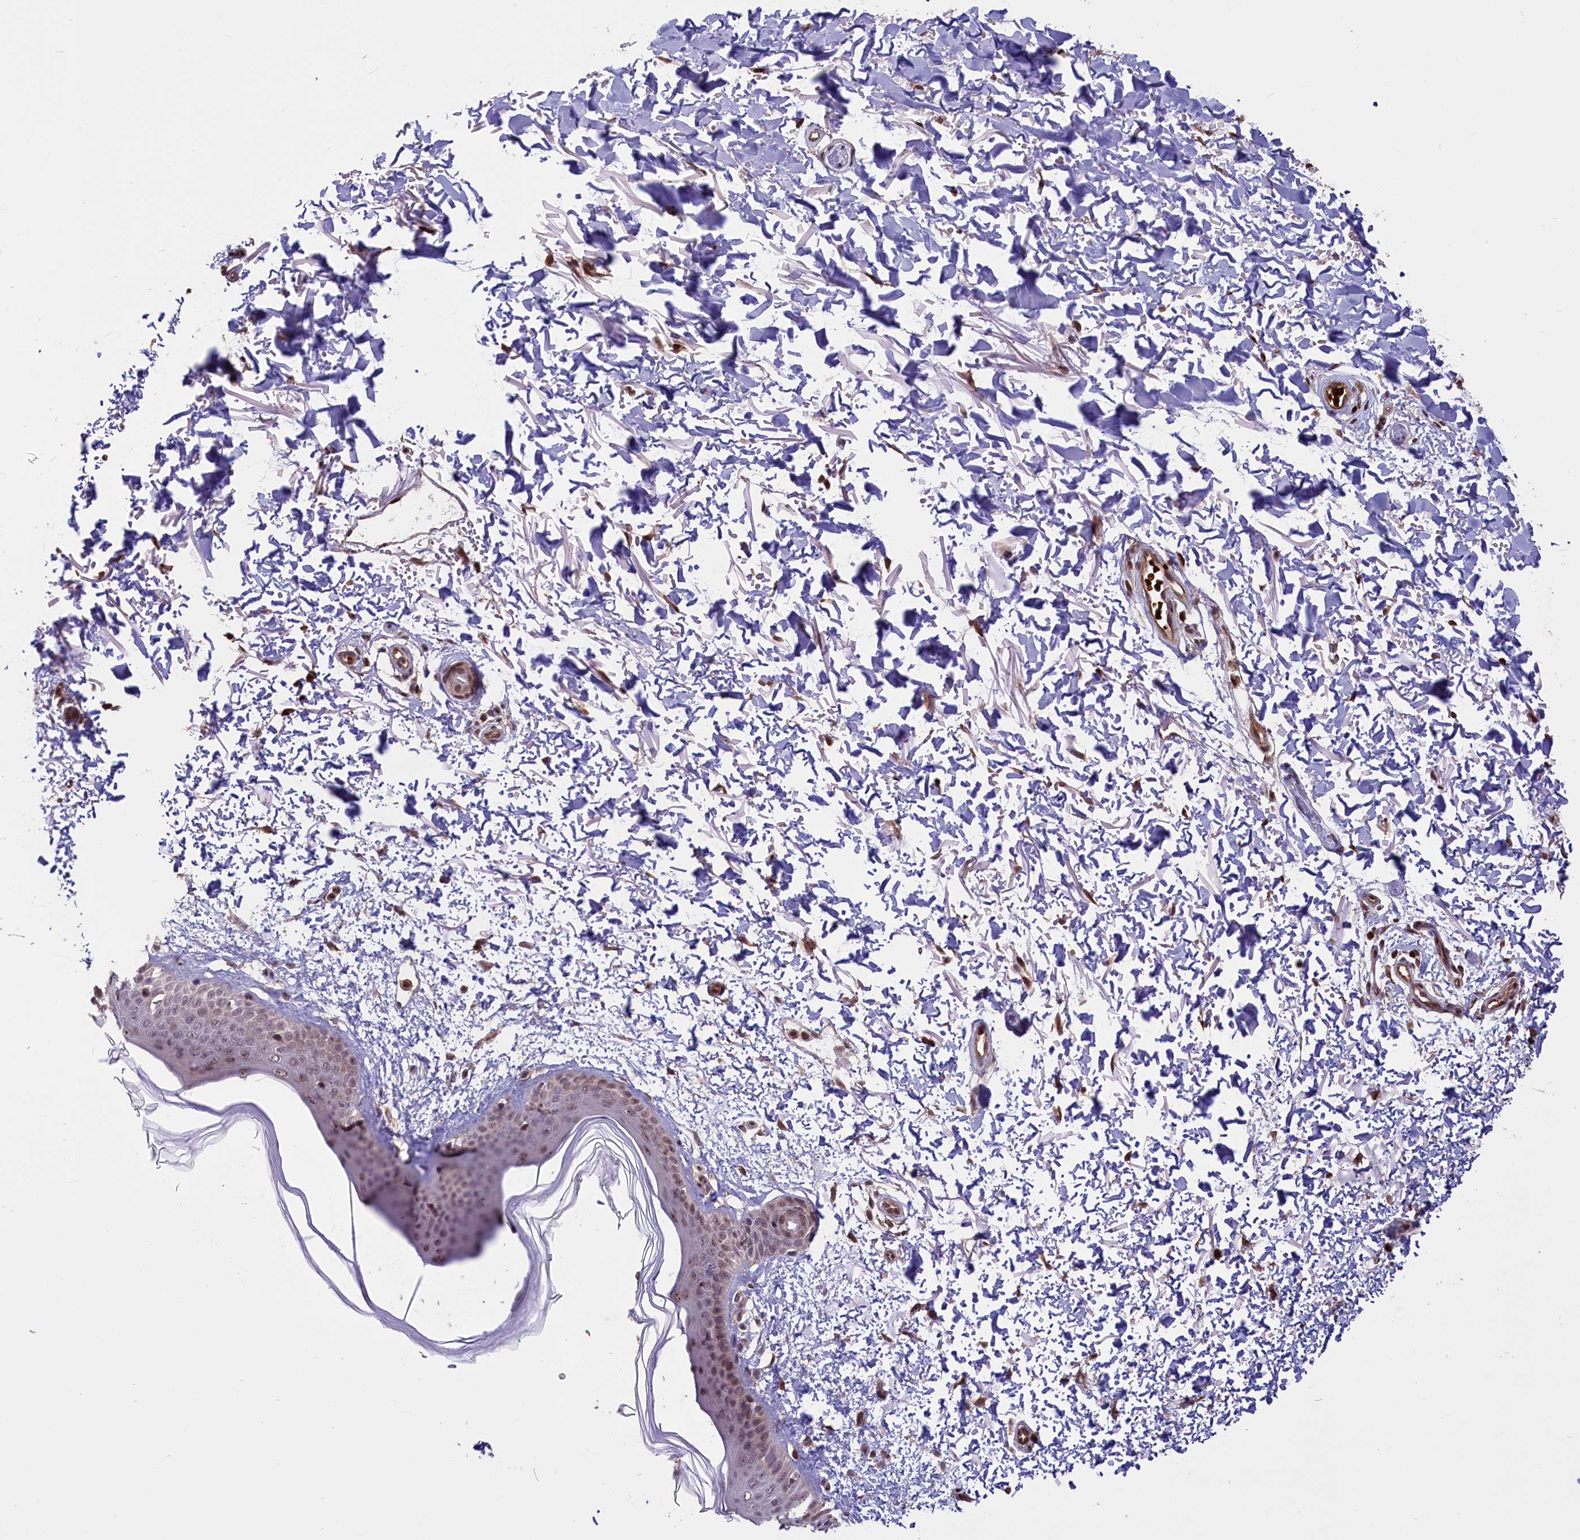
{"staining": {"intensity": "moderate", "quantity": ">75%", "location": "cytoplasmic/membranous,nuclear"}, "tissue": "skin", "cell_type": "Fibroblasts", "image_type": "normal", "snomed": [{"axis": "morphology", "description": "Normal tissue, NOS"}, {"axis": "topography", "description": "Skin"}], "caption": "This is a photomicrograph of immunohistochemistry staining of normal skin, which shows moderate positivity in the cytoplasmic/membranous,nuclear of fibroblasts.", "gene": "SHFL", "patient": {"sex": "male", "age": 66}}